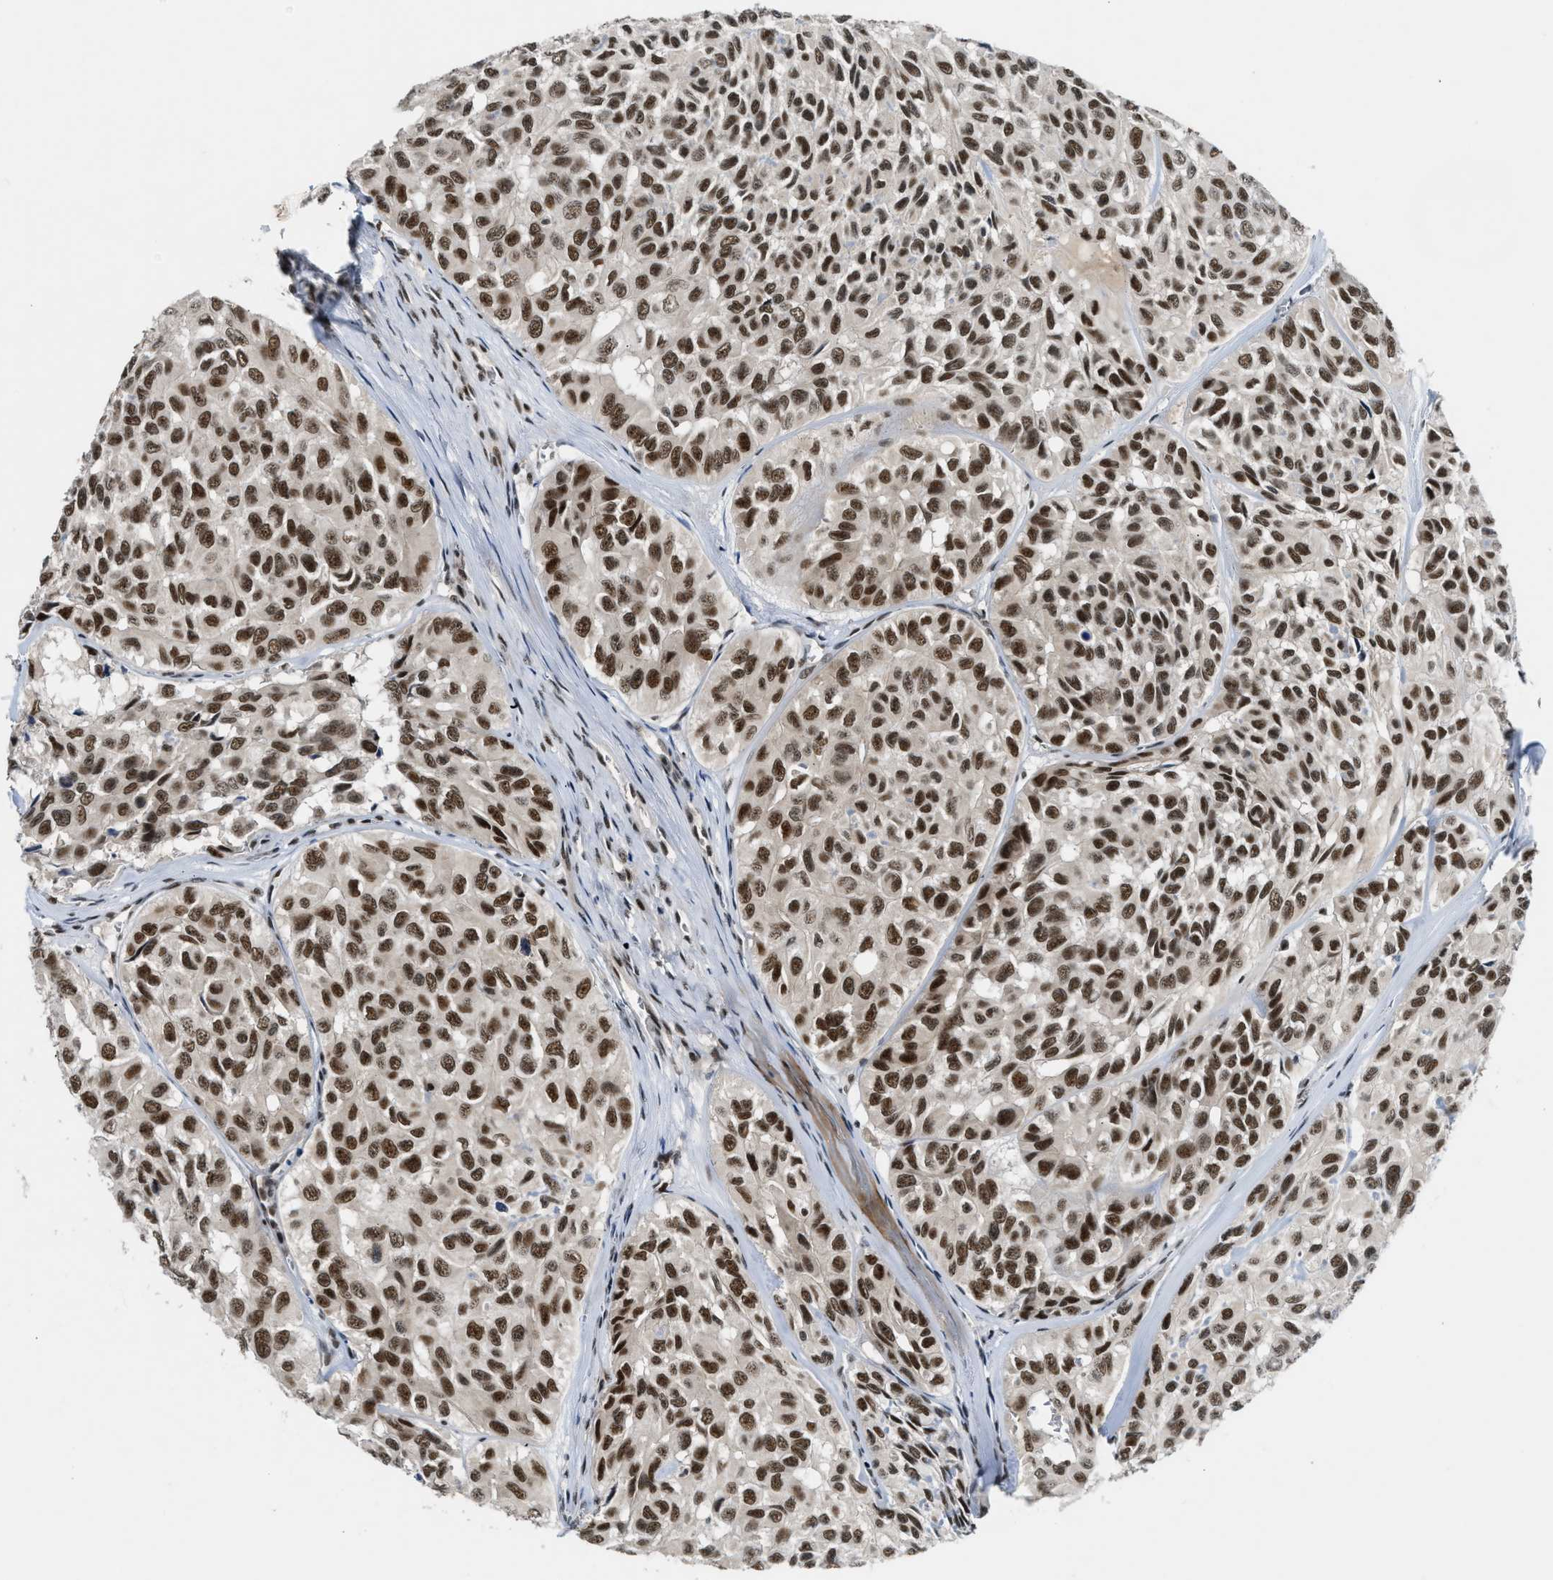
{"staining": {"intensity": "strong", "quantity": ">75%", "location": "nuclear"}, "tissue": "head and neck cancer", "cell_type": "Tumor cells", "image_type": "cancer", "snomed": [{"axis": "morphology", "description": "Adenocarcinoma, NOS"}, {"axis": "topography", "description": "Salivary gland, NOS"}, {"axis": "topography", "description": "Head-Neck"}], "caption": "The micrograph shows staining of head and neck cancer, revealing strong nuclear protein staining (brown color) within tumor cells.", "gene": "NCOA1", "patient": {"sex": "female", "age": 76}}